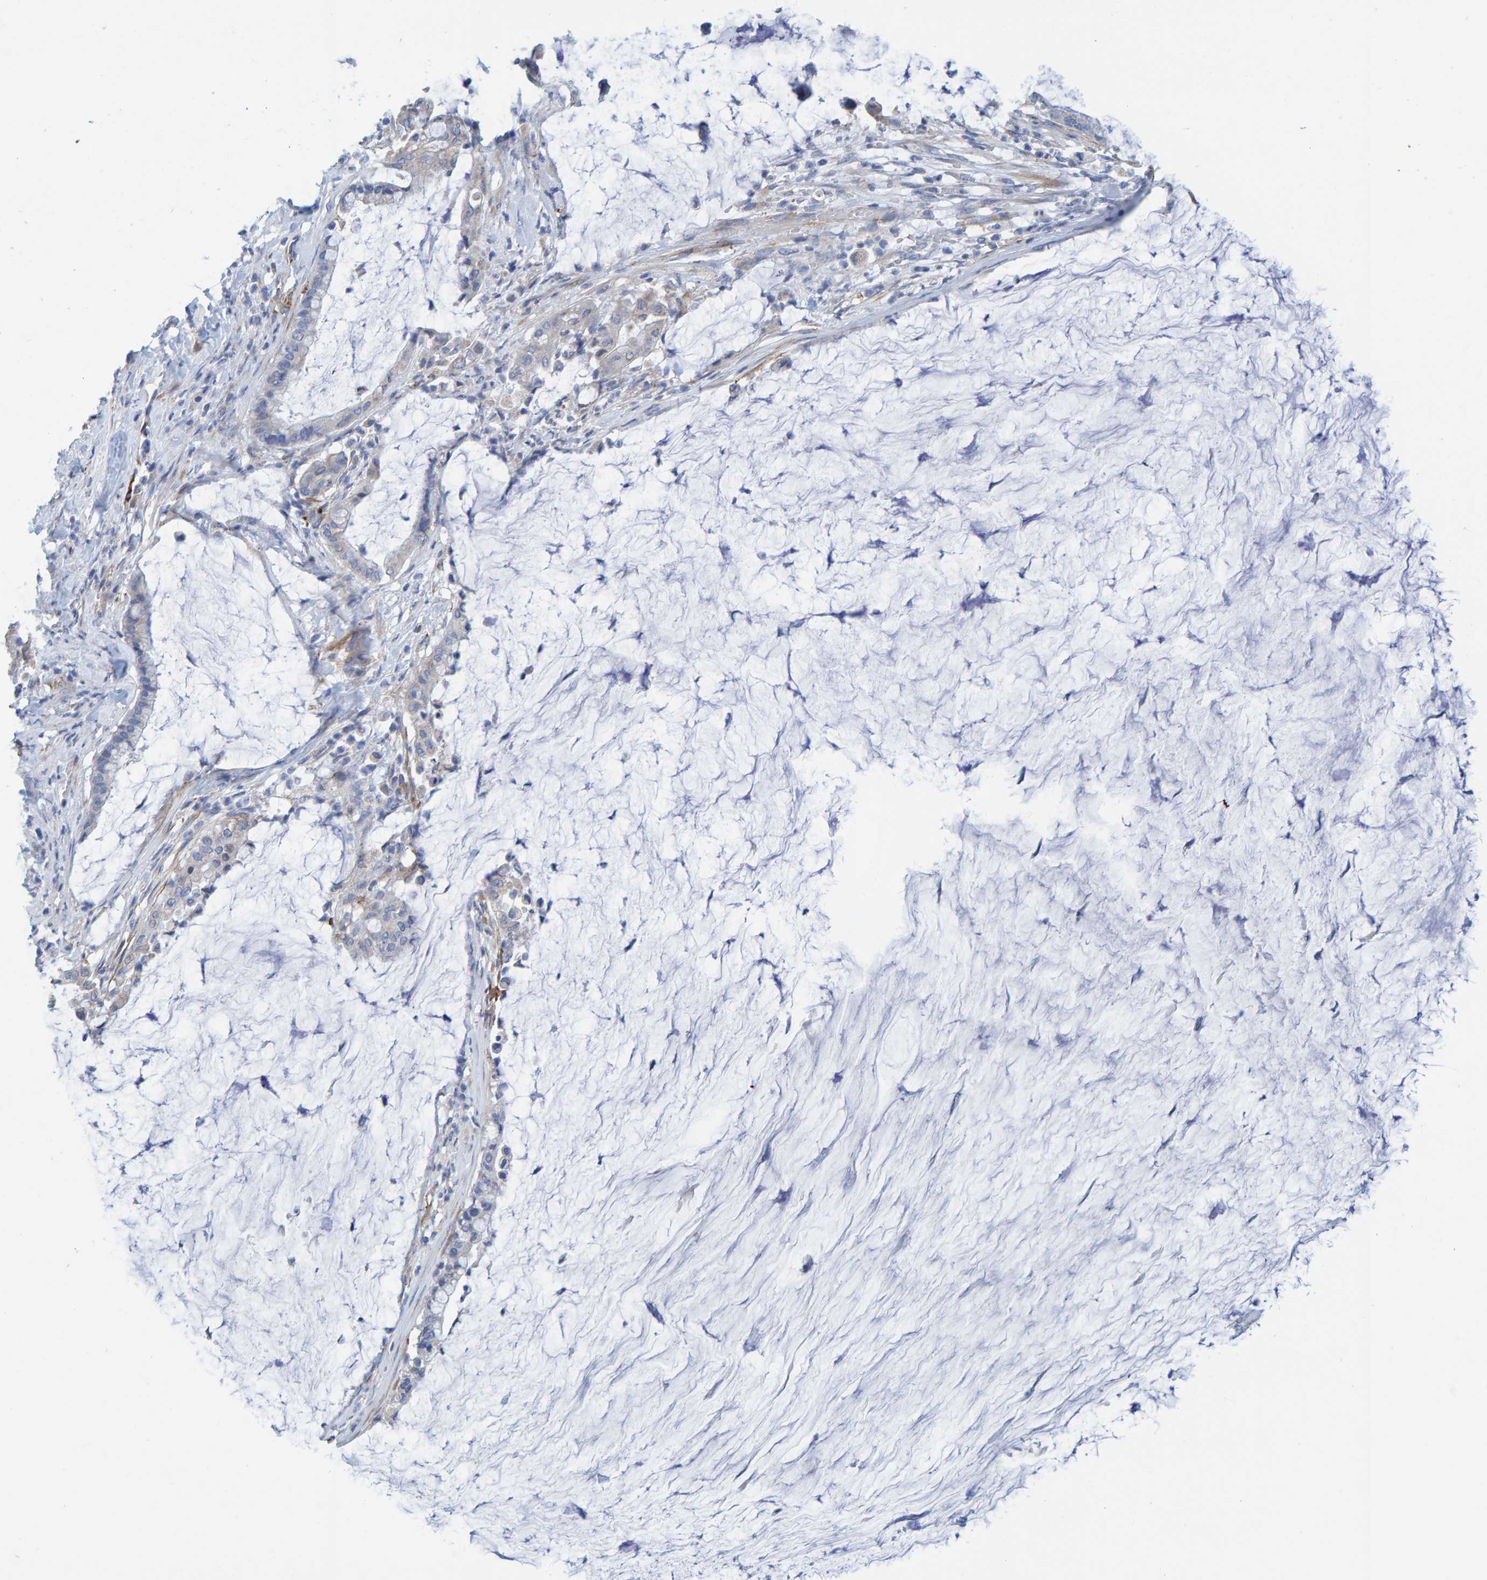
{"staining": {"intensity": "weak", "quantity": "<25%", "location": "cytoplasmic/membranous"}, "tissue": "pancreatic cancer", "cell_type": "Tumor cells", "image_type": "cancer", "snomed": [{"axis": "morphology", "description": "Adenocarcinoma, NOS"}, {"axis": "topography", "description": "Pancreas"}], "caption": "This is an immunohistochemistry (IHC) image of adenocarcinoma (pancreatic). There is no staining in tumor cells.", "gene": "MAP1B", "patient": {"sex": "male", "age": 41}}